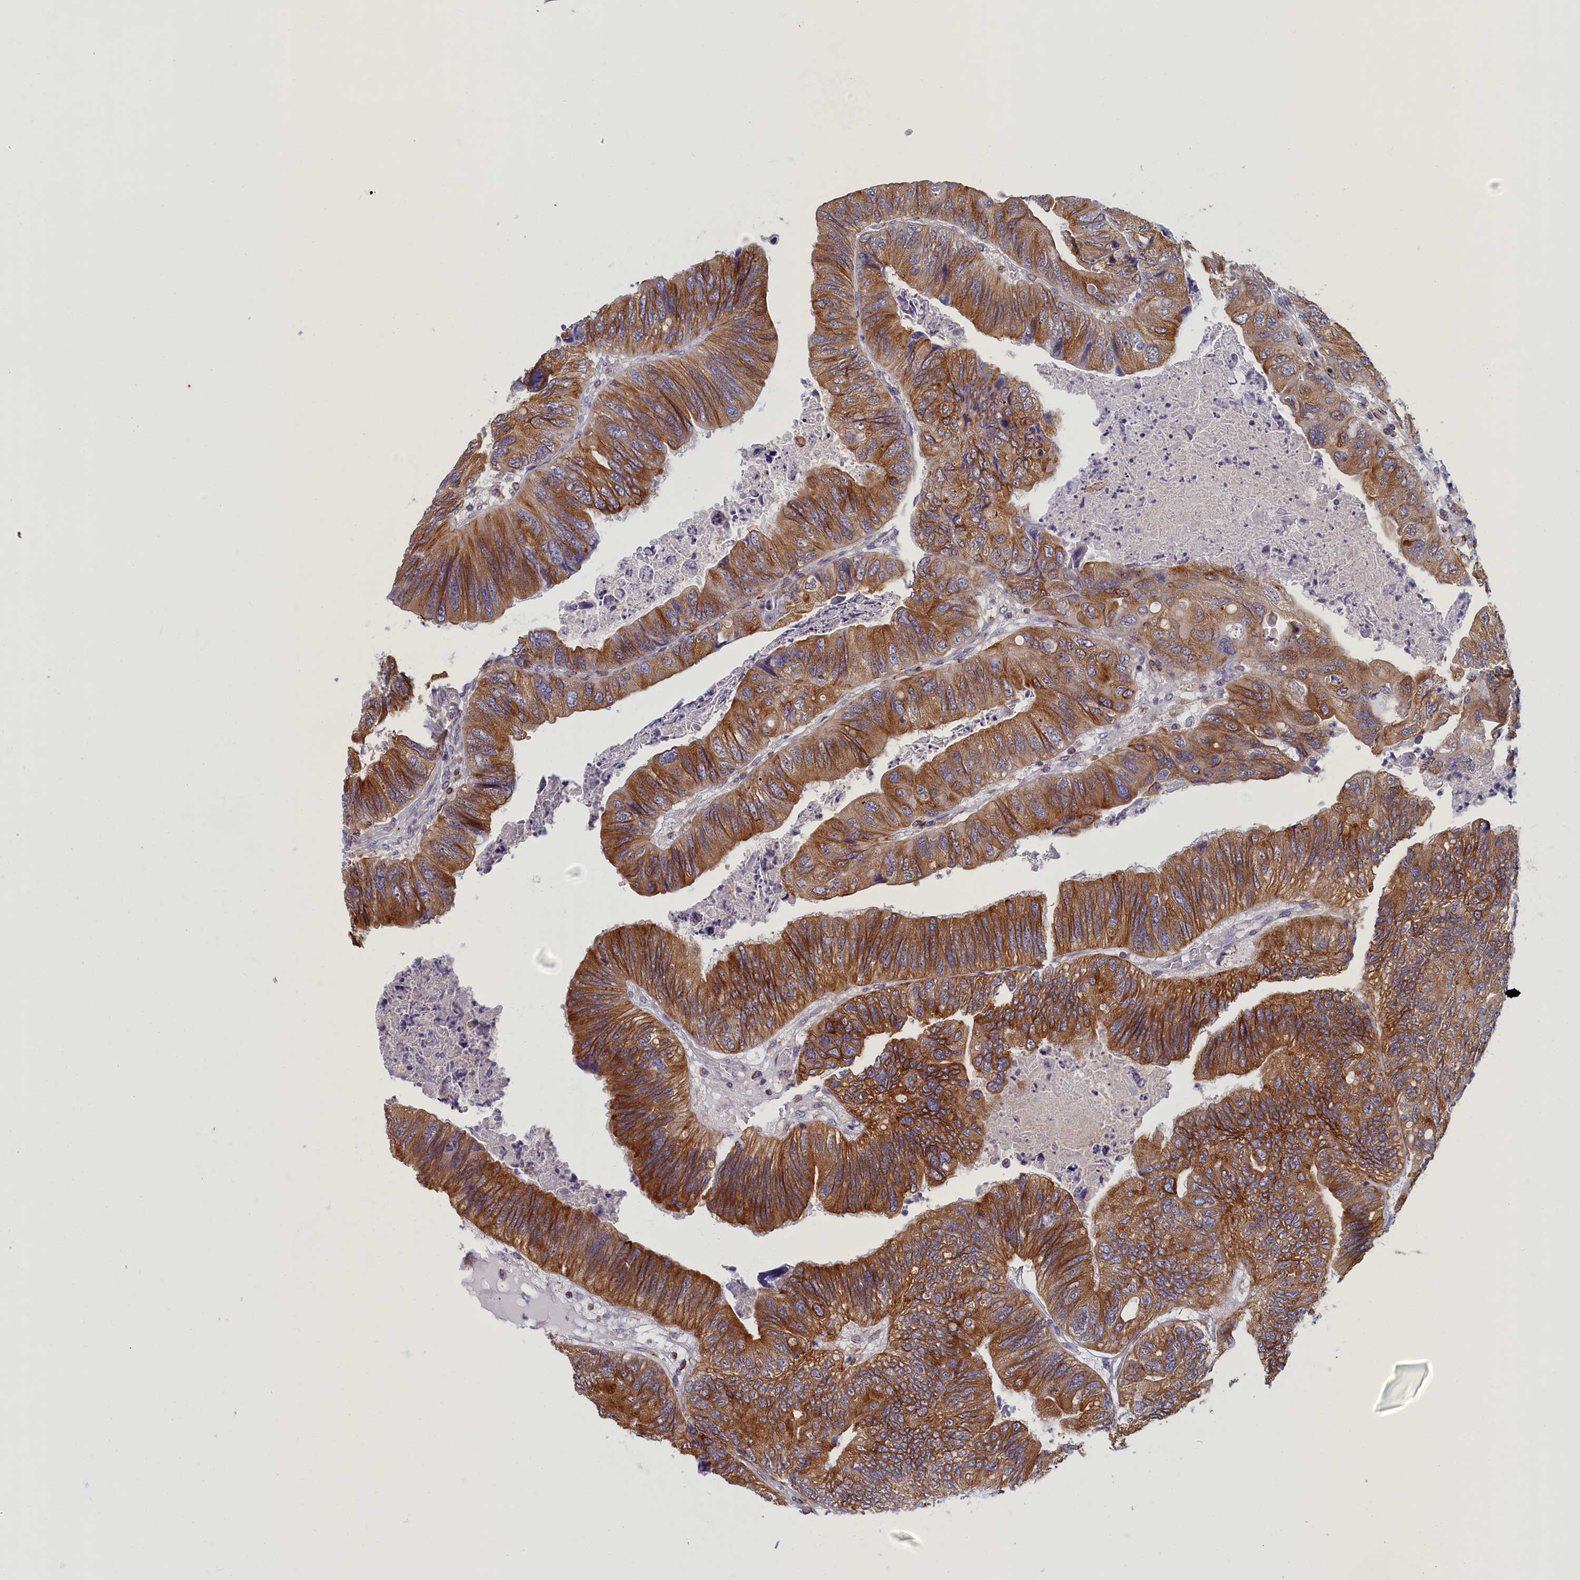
{"staining": {"intensity": "strong", "quantity": ">75%", "location": "cytoplasmic/membranous"}, "tissue": "colorectal cancer", "cell_type": "Tumor cells", "image_type": "cancer", "snomed": [{"axis": "morphology", "description": "Adenocarcinoma, NOS"}, {"axis": "topography", "description": "Rectum"}], "caption": "Protein staining exhibits strong cytoplasmic/membranous staining in approximately >75% of tumor cells in adenocarcinoma (colorectal).", "gene": "NOL10", "patient": {"sex": "male", "age": 63}}